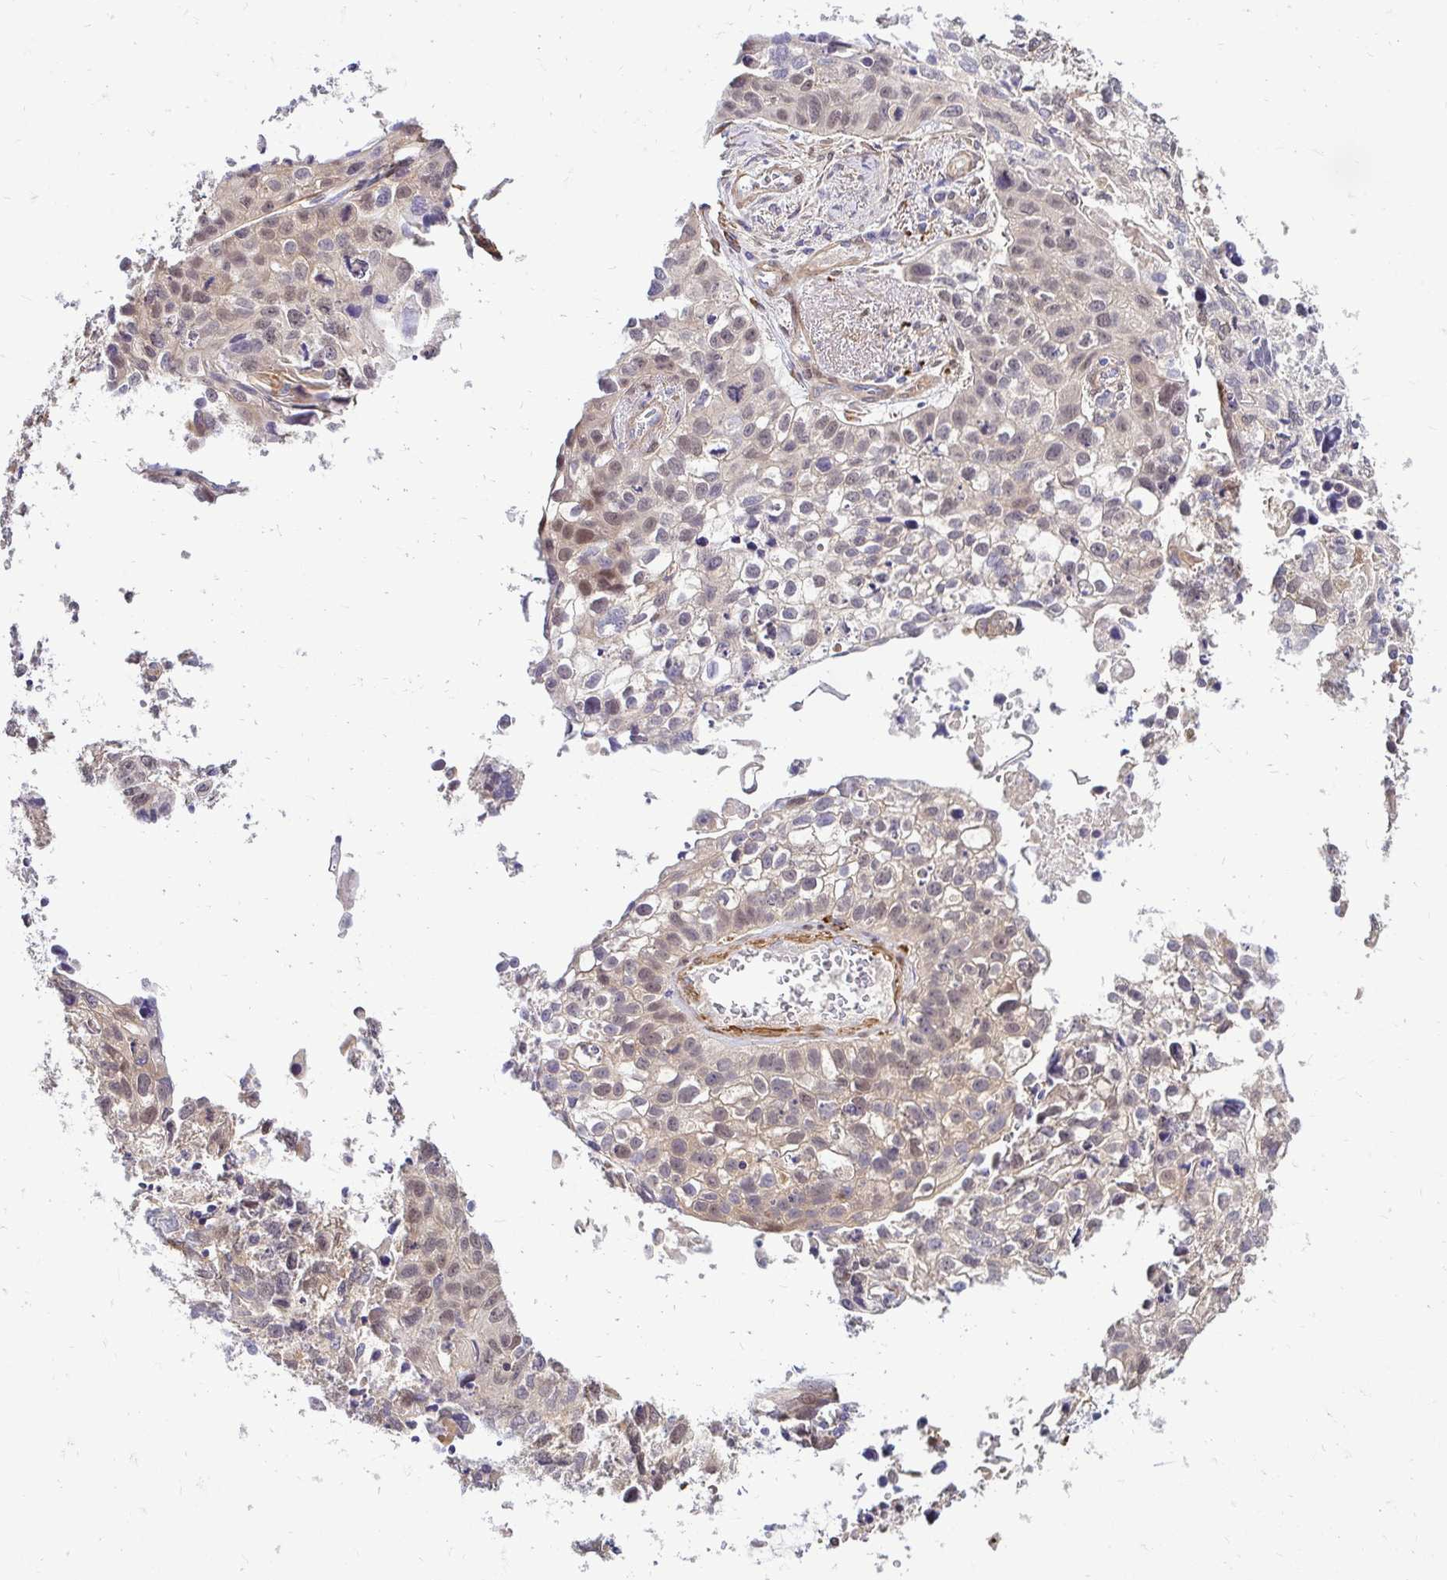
{"staining": {"intensity": "weak", "quantity": "<25%", "location": "cytoplasmic/membranous,nuclear"}, "tissue": "lung cancer", "cell_type": "Tumor cells", "image_type": "cancer", "snomed": [{"axis": "morphology", "description": "Squamous cell carcinoma, NOS"}, {"axis": "topography", "description": "Lung"}], "caption": "Immunohistochemical staining of human lung cancer (squamous cell carcinoma) shows no significant staining in tumor cells.", "gene": "YAP1", "patient": {"sex": "male", "age": 74}}